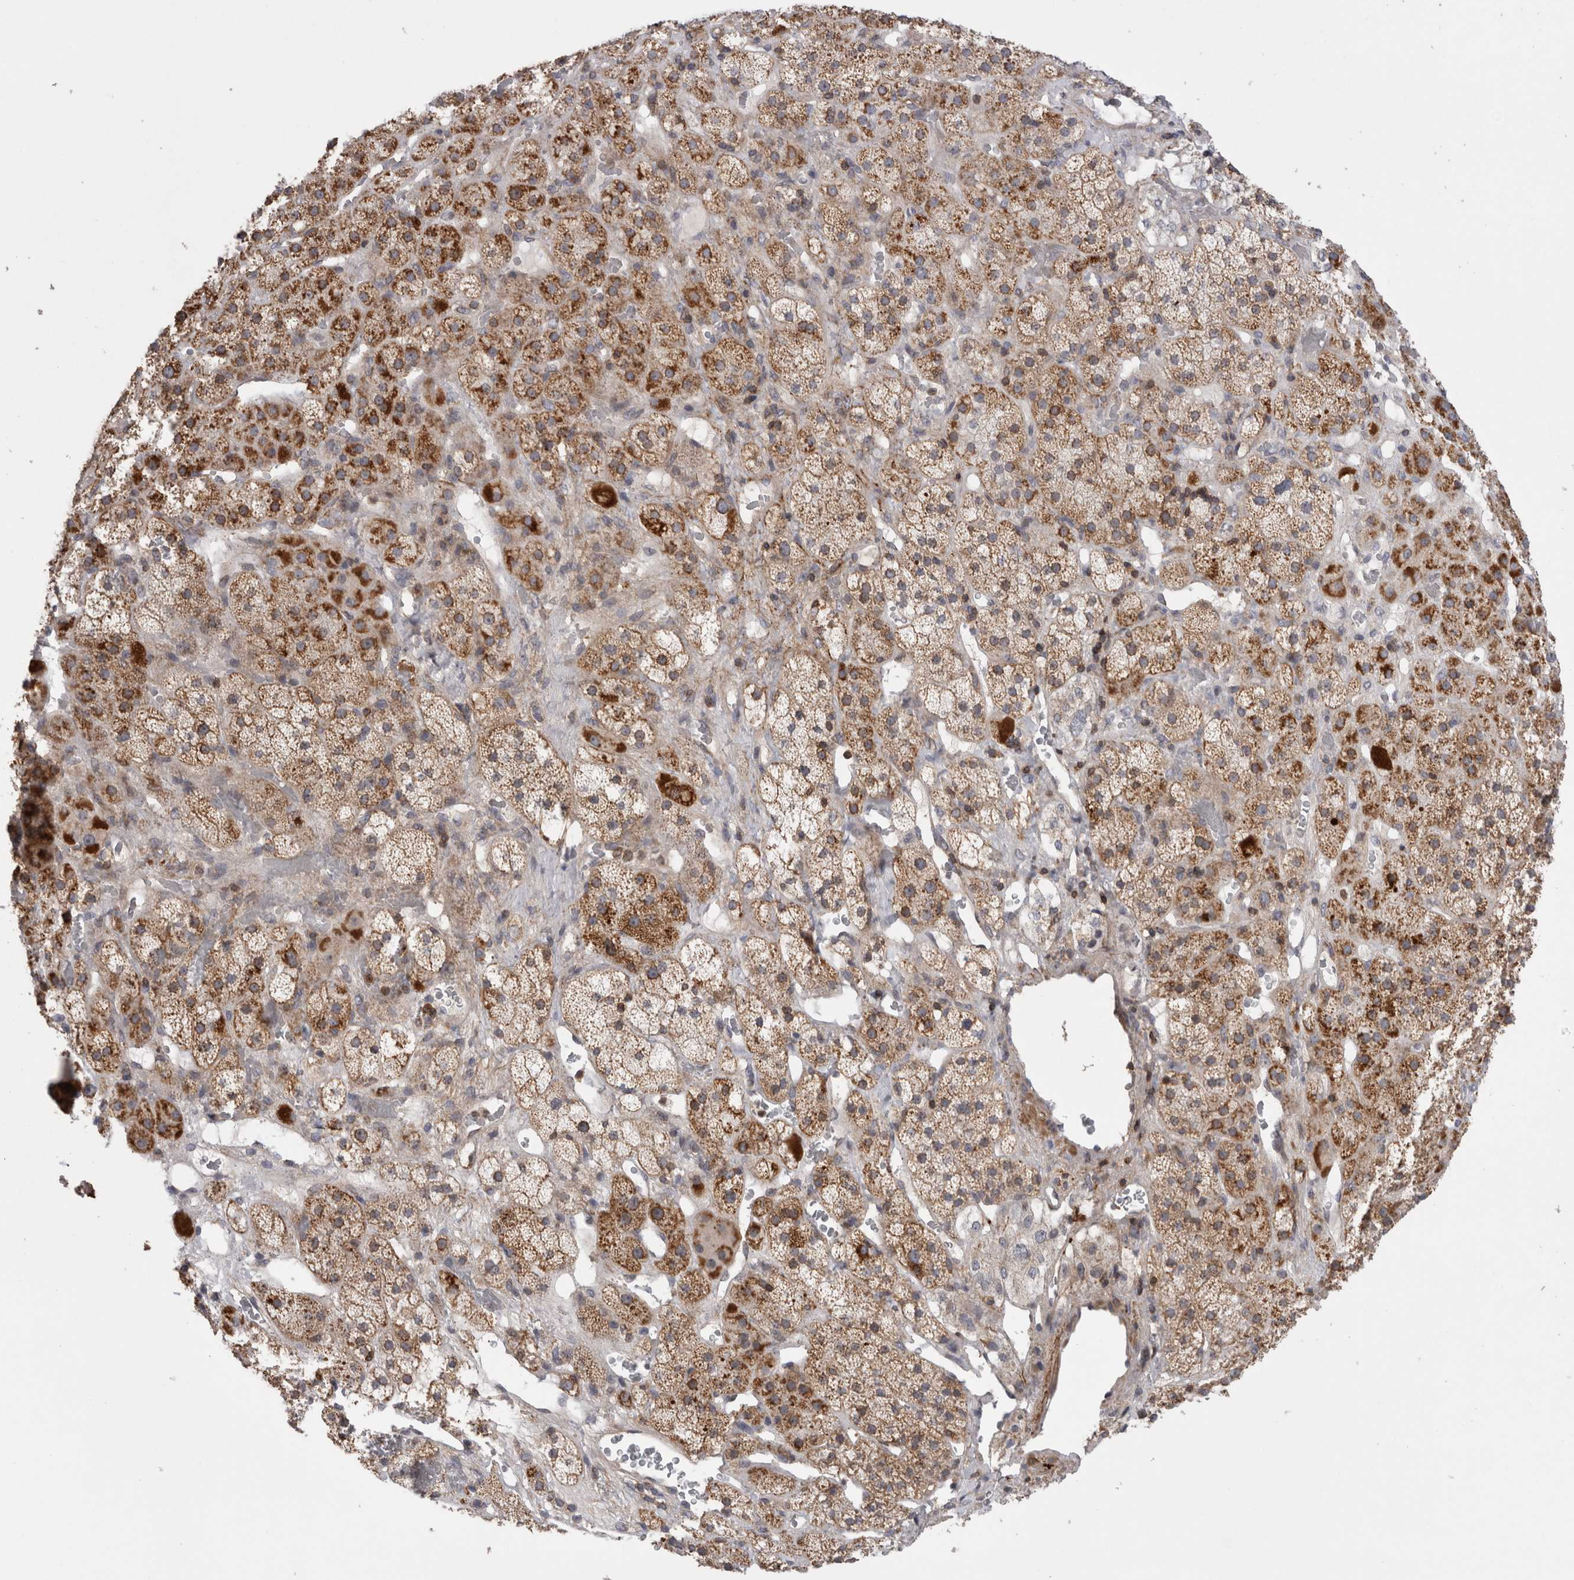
{"staining": {"intensity": "strong", "quantity": "25%-75%", "location": "cytoplasmic/membranous"}, "tissue": "adrenal gland", "cell_type": "Glandular cells", "image_type": "normal", "snomed": [{"axis": "morphology", "description": "Normal tissue, NOS"}, {"axis": "topography", "description": "Adrenal gland"}], "caption": "Adrenal gland stained with a brown dye demonstrates strong cytoplasmic/membranous positive positivity in about 25%-75% of glandular cells.", "gene": "DARS2", "patient": {"sex": "male", "age": 57}}